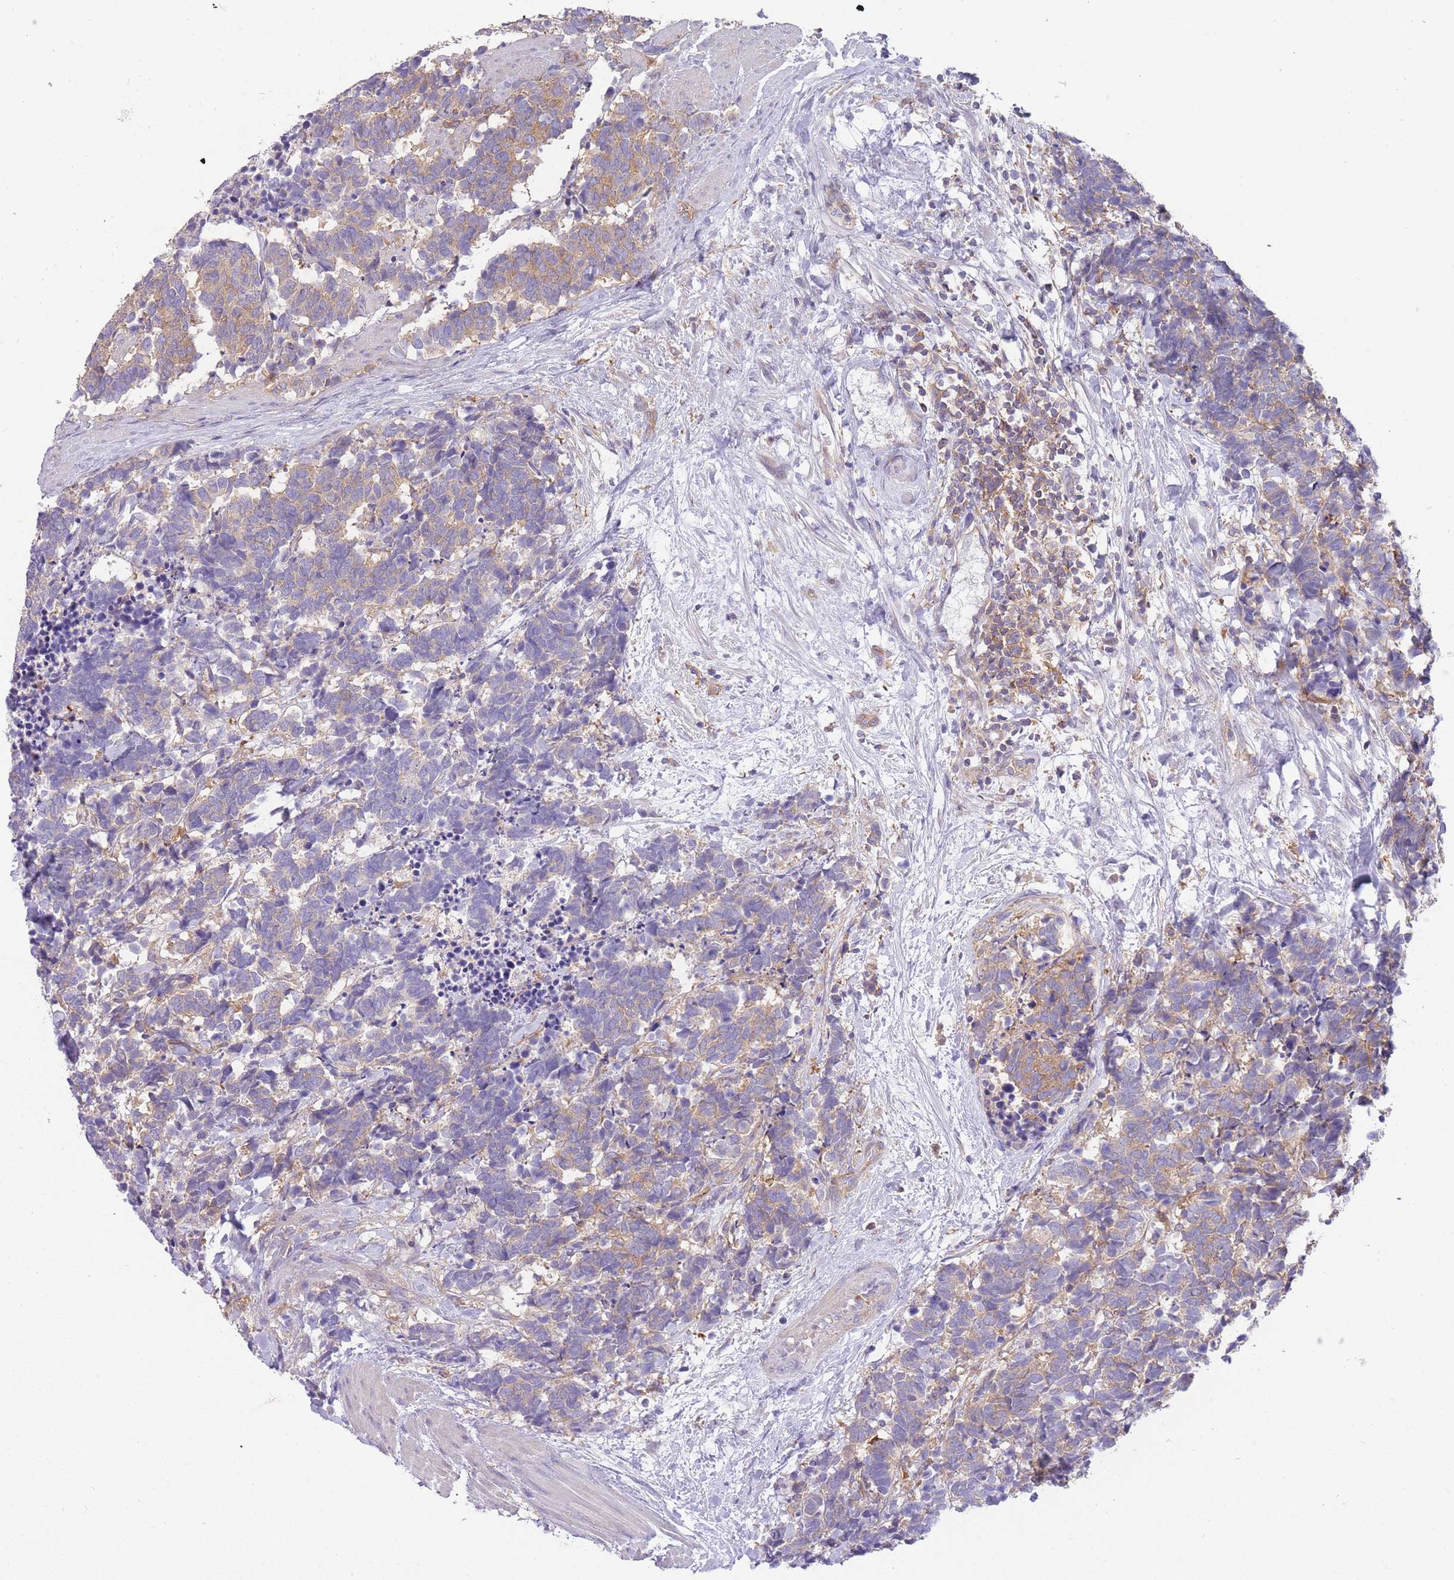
{"staining": {"intensity": "weak", "quantity": ">75%", "location": "cytoplasmic/membranous"}, "tissue": "carcinoid", "cell_type": "Tumor cells", "image_type": "cancer", "snomed": [{"axis": "morphology", "description": "Carcinoma, NOS"}, {"axis": "morphology", "description": "Carcinoid, malignant, NOS"}, {"axis": "topography", "description": "Prostate"}], "caption": "An image of malignant carcinoid stained for a protein demonstrates weak cytoplasmic/membranous brown staining in tumor cells.", "gene": "PRKAR1A", "patient": {"sex": "male", "age": 57}}